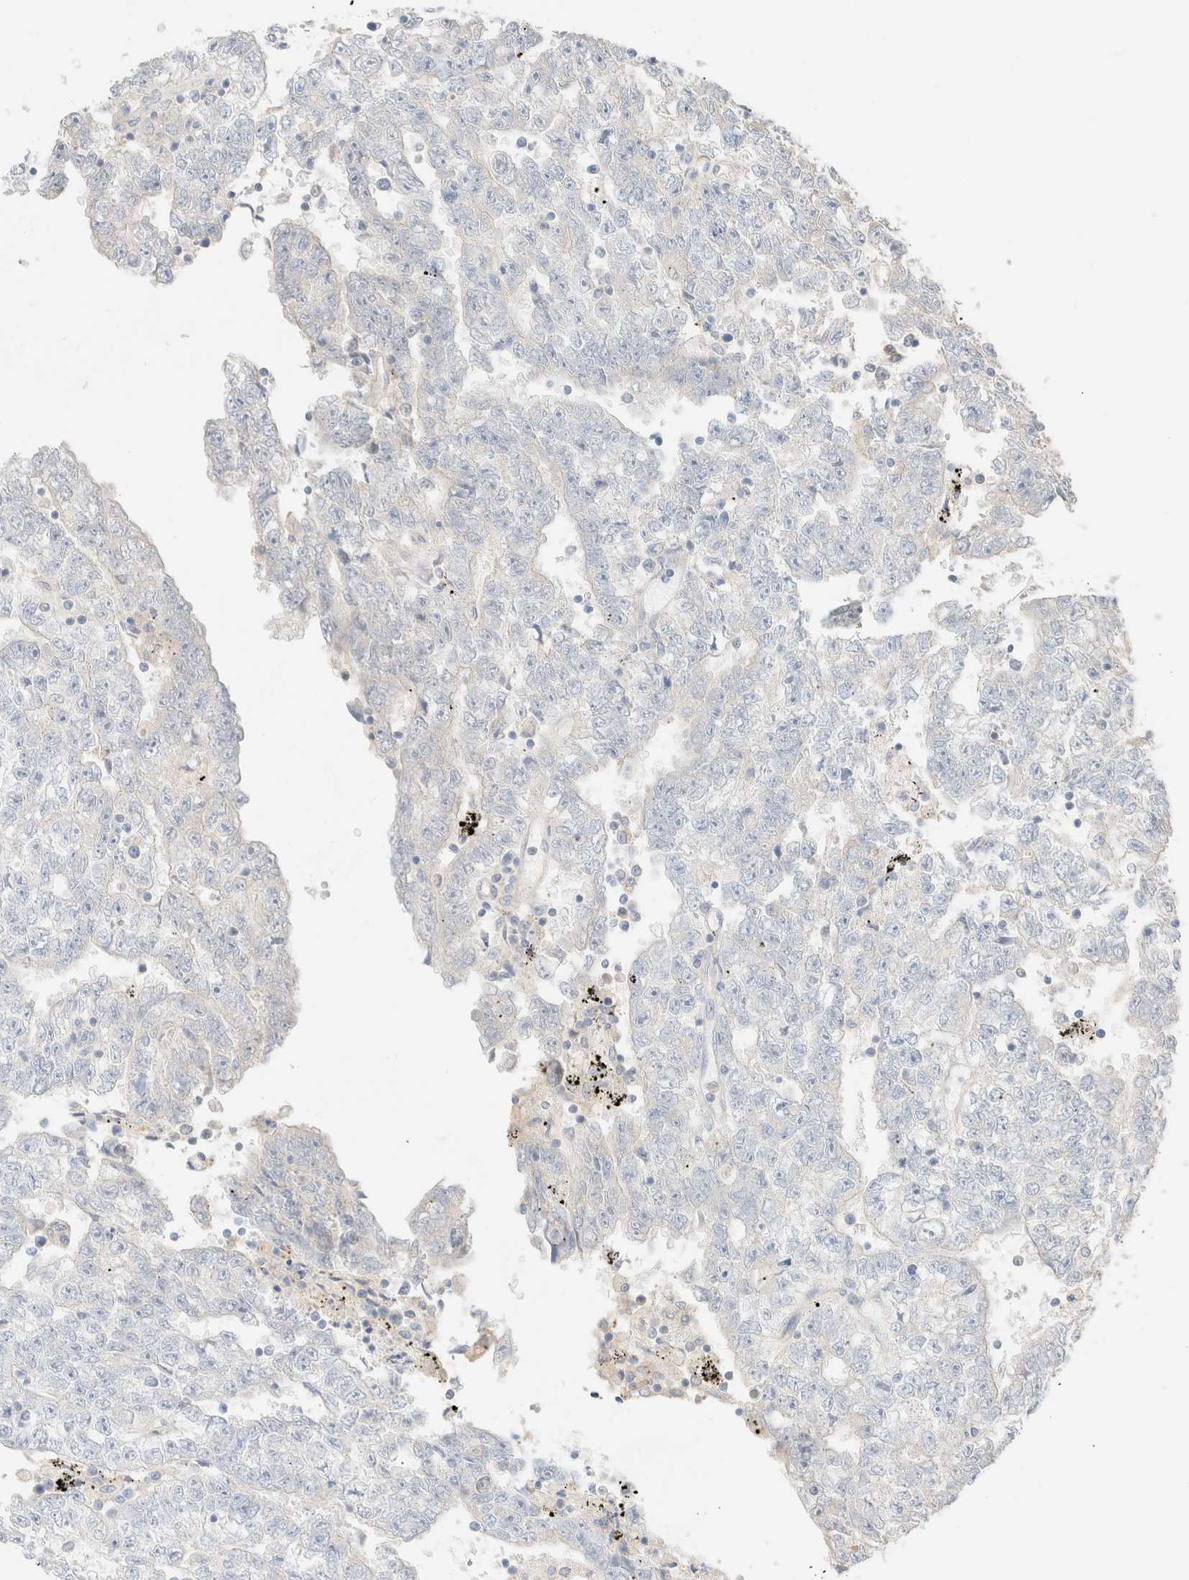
{"staining": {"intensity": "negative", "quantity": "none", "location": "none"}, "tissue": "testis cancer", "cell_type": "Tumor cells", "image_type": "cancer", "snomed": [{"axis": "morphology", "description": "Carcinoma, Embryonal, NOS"}, {"axis": "topography", "description": "Testis"}], "caption": "Immunohistochemistry micrograph of neoplastic tissue: embryonal carcinoma (testis) stained with DAB (3,3'-diaminobenzidine) reveals no significant protein positivity in tumor cells.", "gene": "SARM1", "patient": {"sex": "male", "age": 25}}